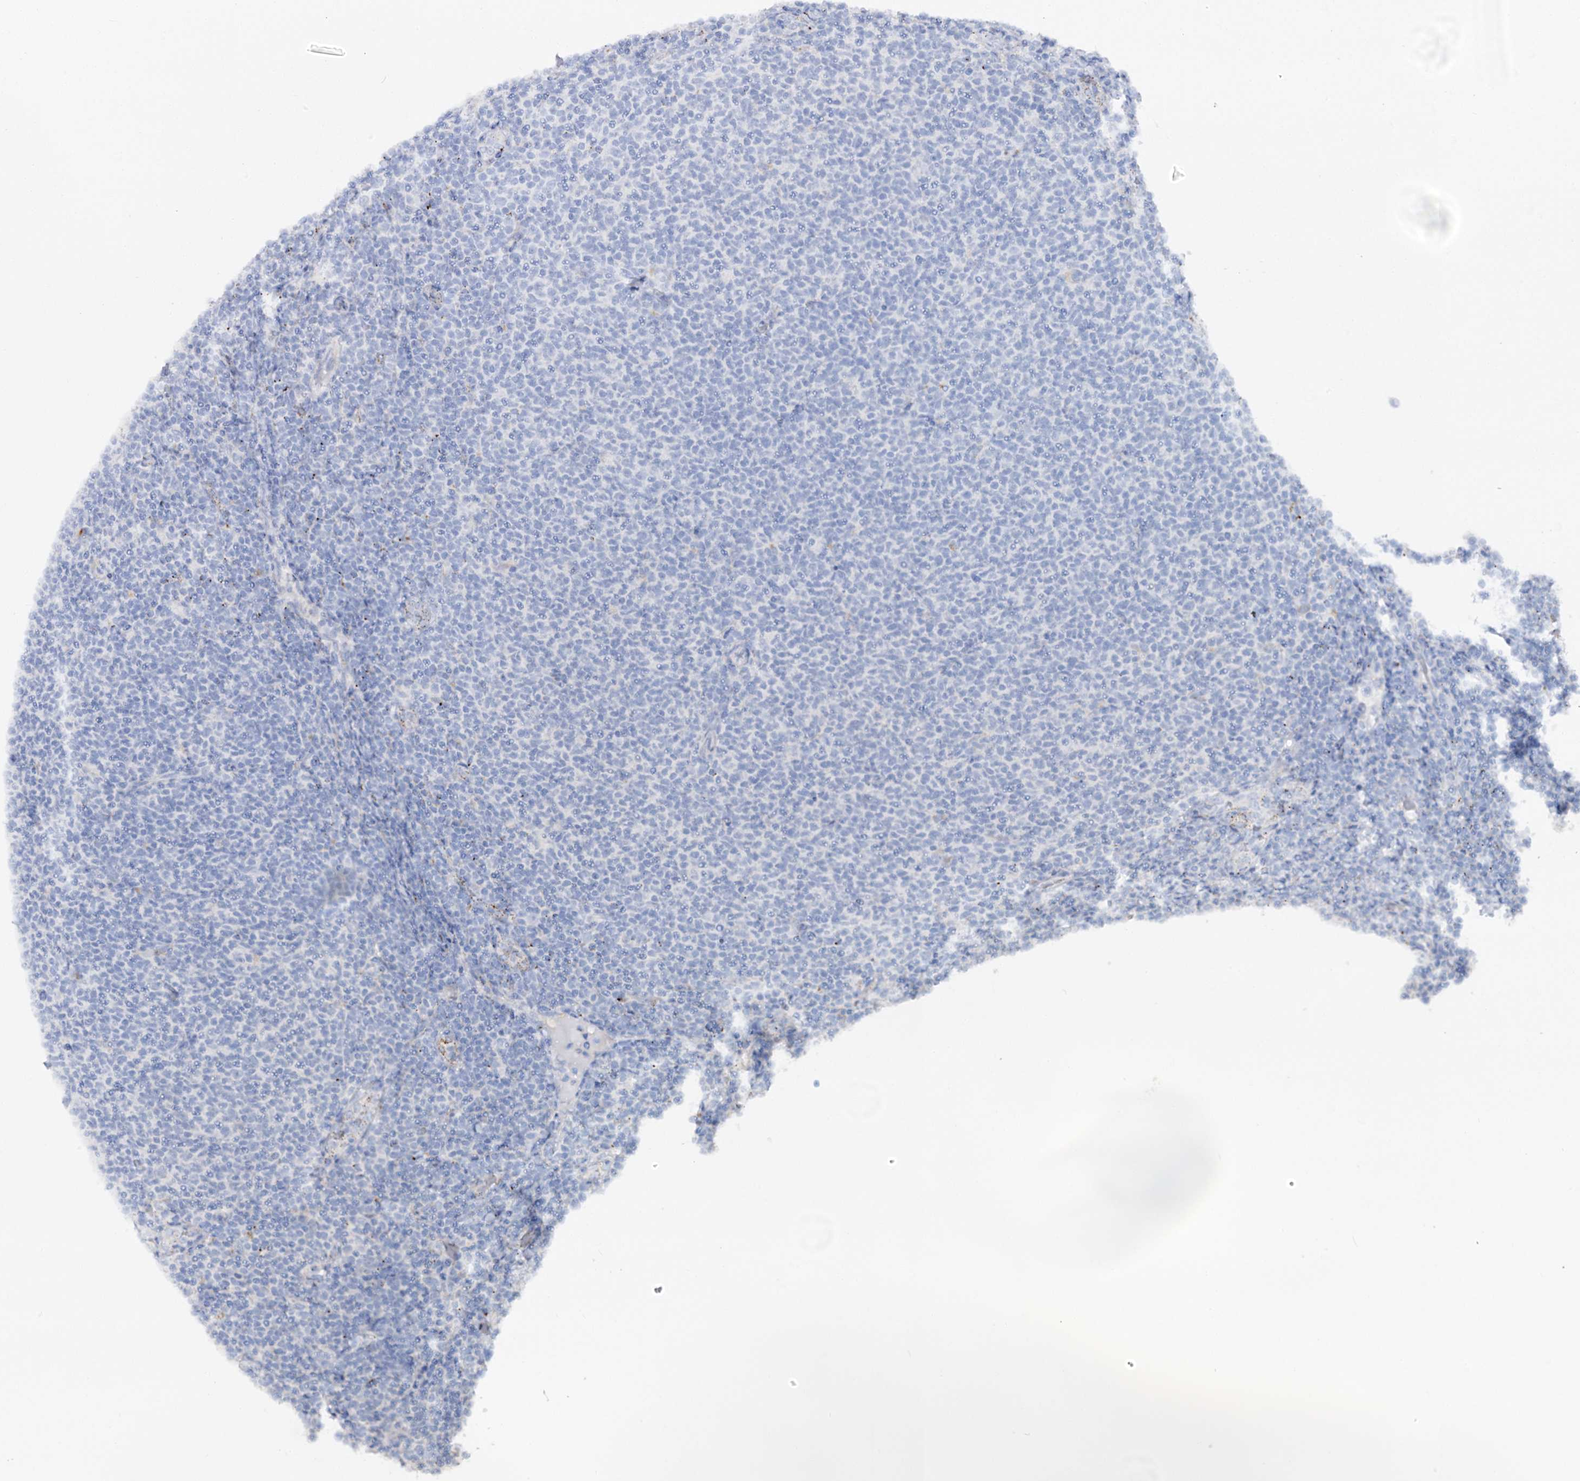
{"staining": {"intensity": "negative", "quantity": "none", "location": "none"}, "tissue": "lymphoma", "cell_type": "Tumor cells", "image_type": "cancer", "snomed": [{"axis": "morphology", "description": "Malignant lymphoma, non-Hodgkin's type, Low grade"}, {"axis": "topography", "description": "Lymph node"}], "caption": "Tumor cells are negative for protein expression in human lymphoma.", "gene": "SLC3A1", "patient": {"sex": "male", "age": 66}}